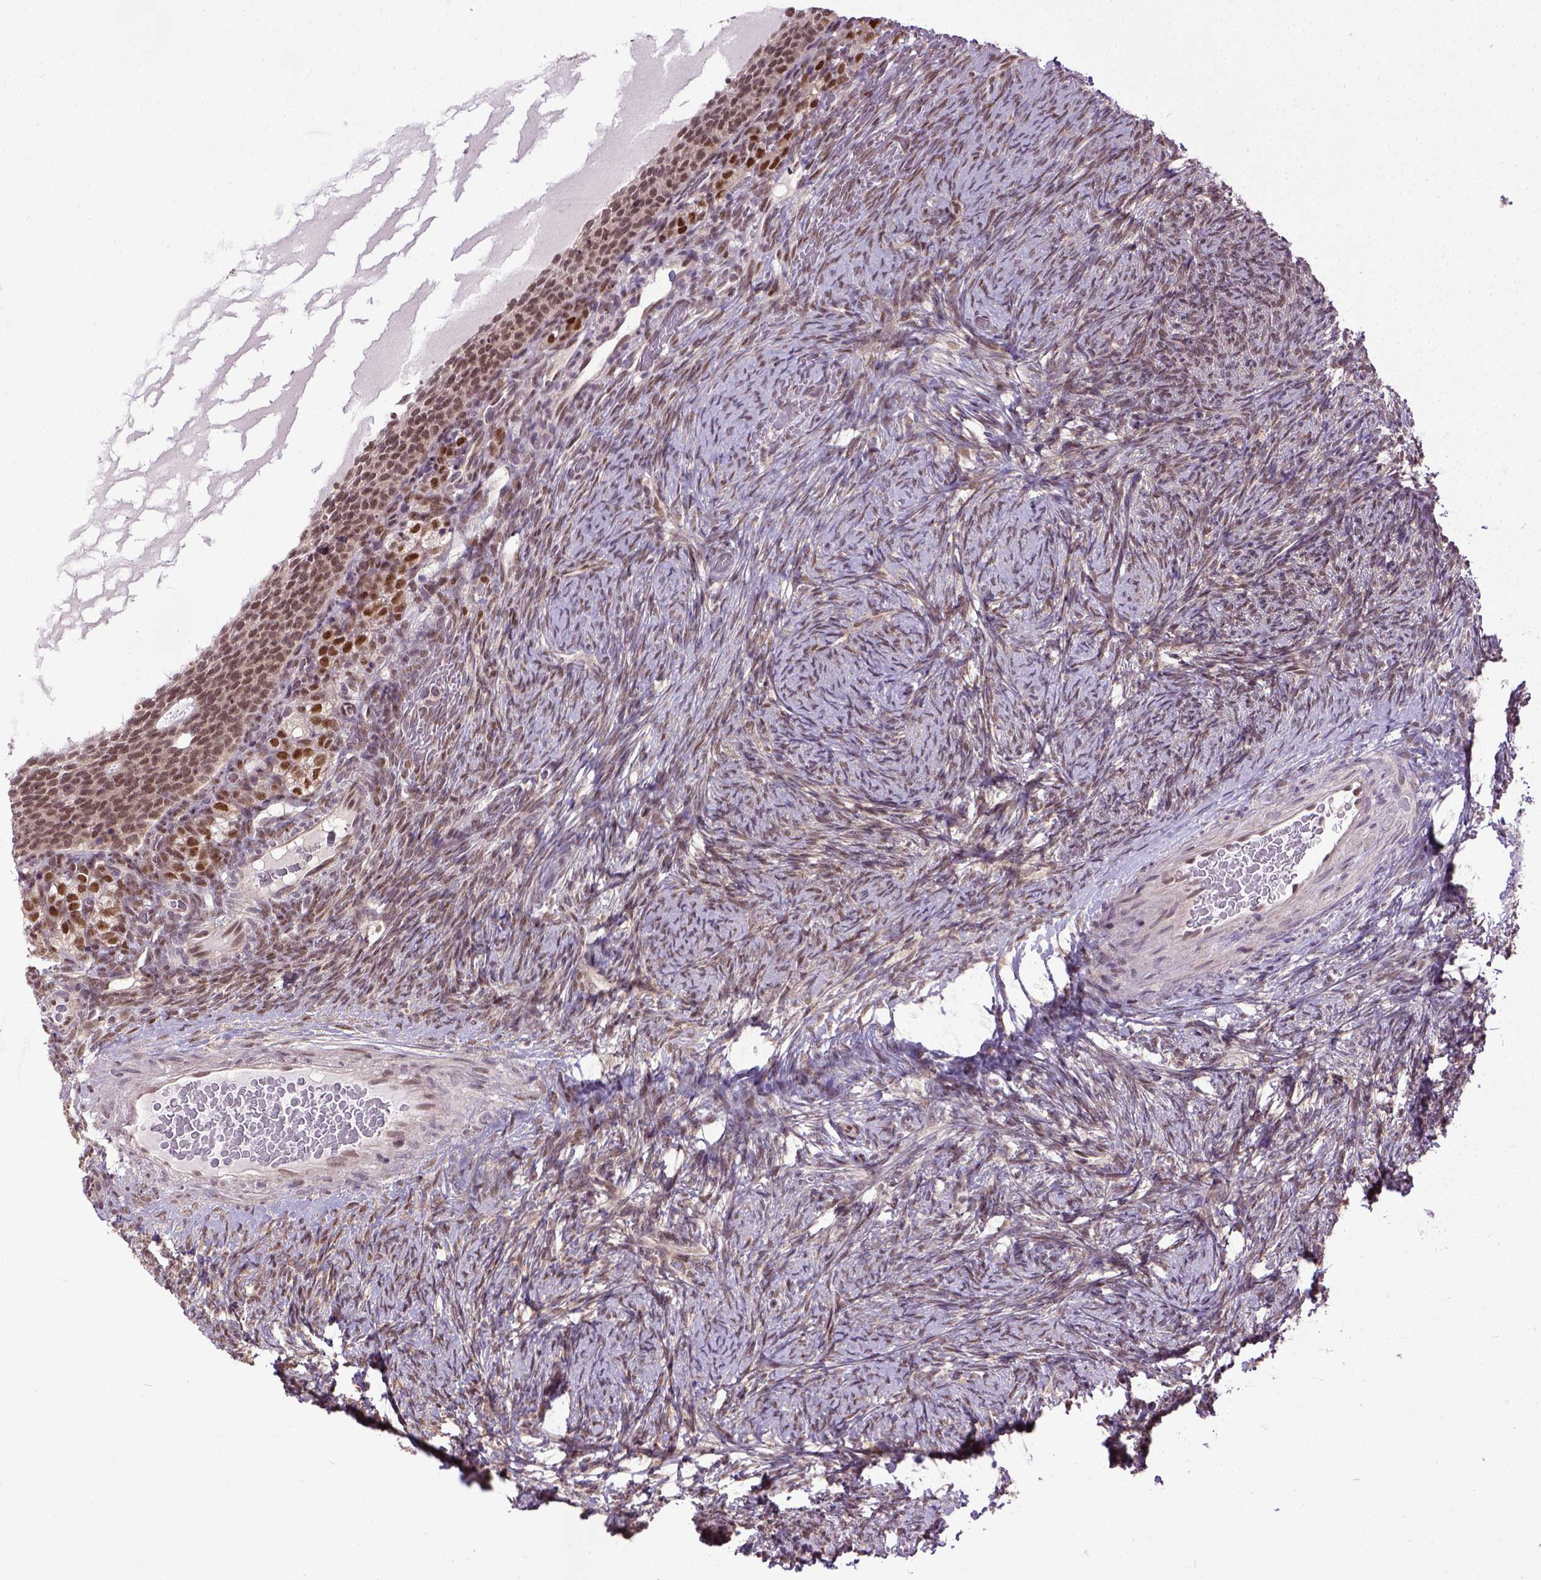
{"staining": {"intensity": "strong", "quantity": ">75%", "location": "nuclear"}, "tissue": "ovary", "cell_type": "Follicle cells", "image_type": "normal", "snomed": [{"axis": "morphology", "description": "Normal tissue, NOS"}, {"axis": "topography", "description": "Ovary"}], "caption": "About >75% of follicle cells in unremarkable ovary reveal strong nuclear protein staining as visualized by brown immunohistochemical staining.", "gene": "UBA3", "patient": {"sex": "female", "age": 34}}